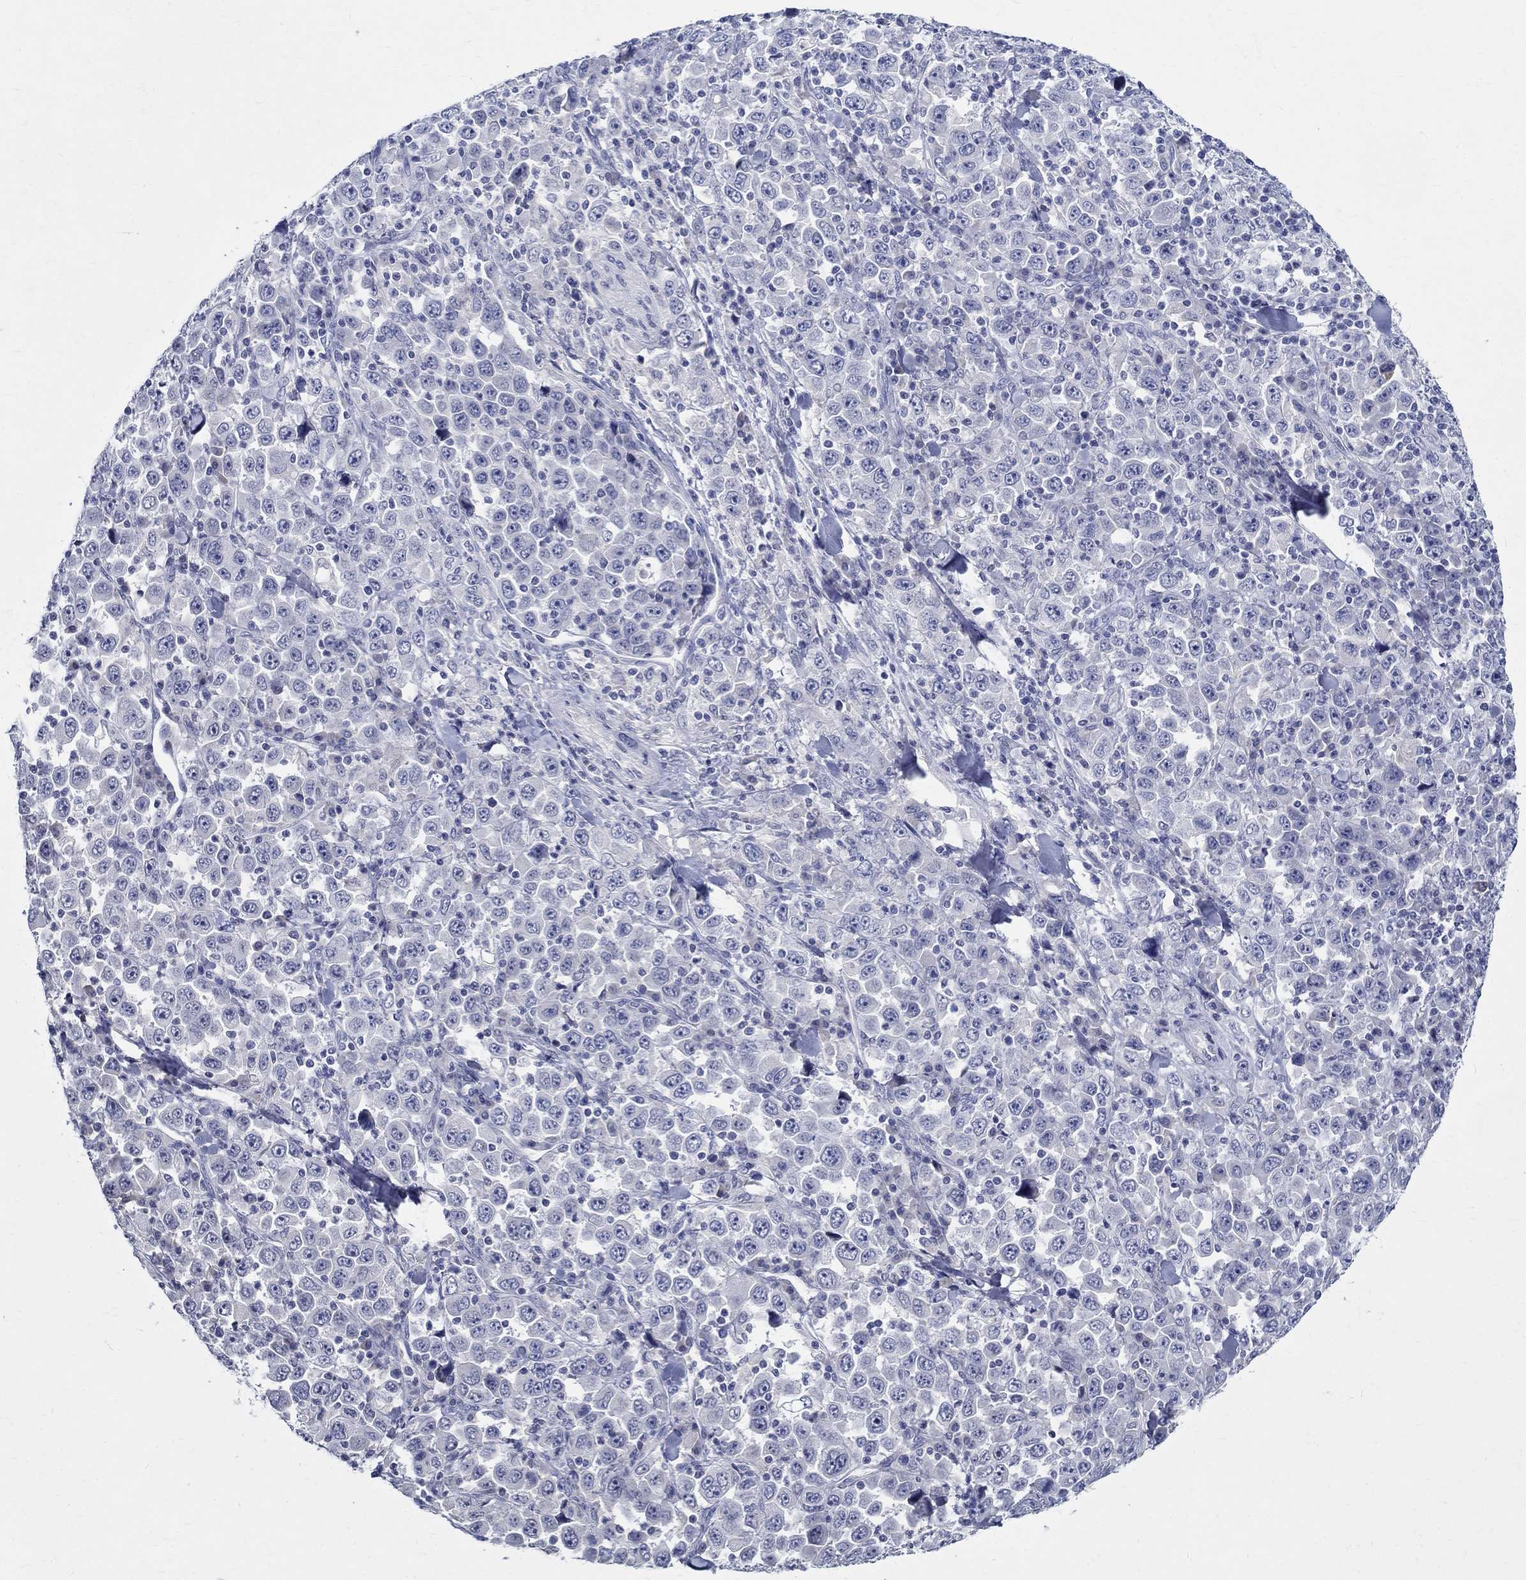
{"staining": {"intensity": "negative", "quantity": "none", "location": "none"}, "tissue": "stomach cancer", "cell_type": "Tumor cells", "image_type": "cancer", "snomed": [{"axis": "morphology", "description": "Normal tissue, NOS"}, {"axis": "morphology", "description": "Adenocarcinoma, NOS"}, {"axis": "topography", "description": "Stomach, upper"}, {"axis": "topography", "description": "Stomach"}], "caption": "High power microscopy image of an IHC photomicrograph of stomach cancer (adenocarcinoma), revealing no significant expression in tumor cells.", "gene": "CETN1", "patient": {"sex": "male", "age": 59}}